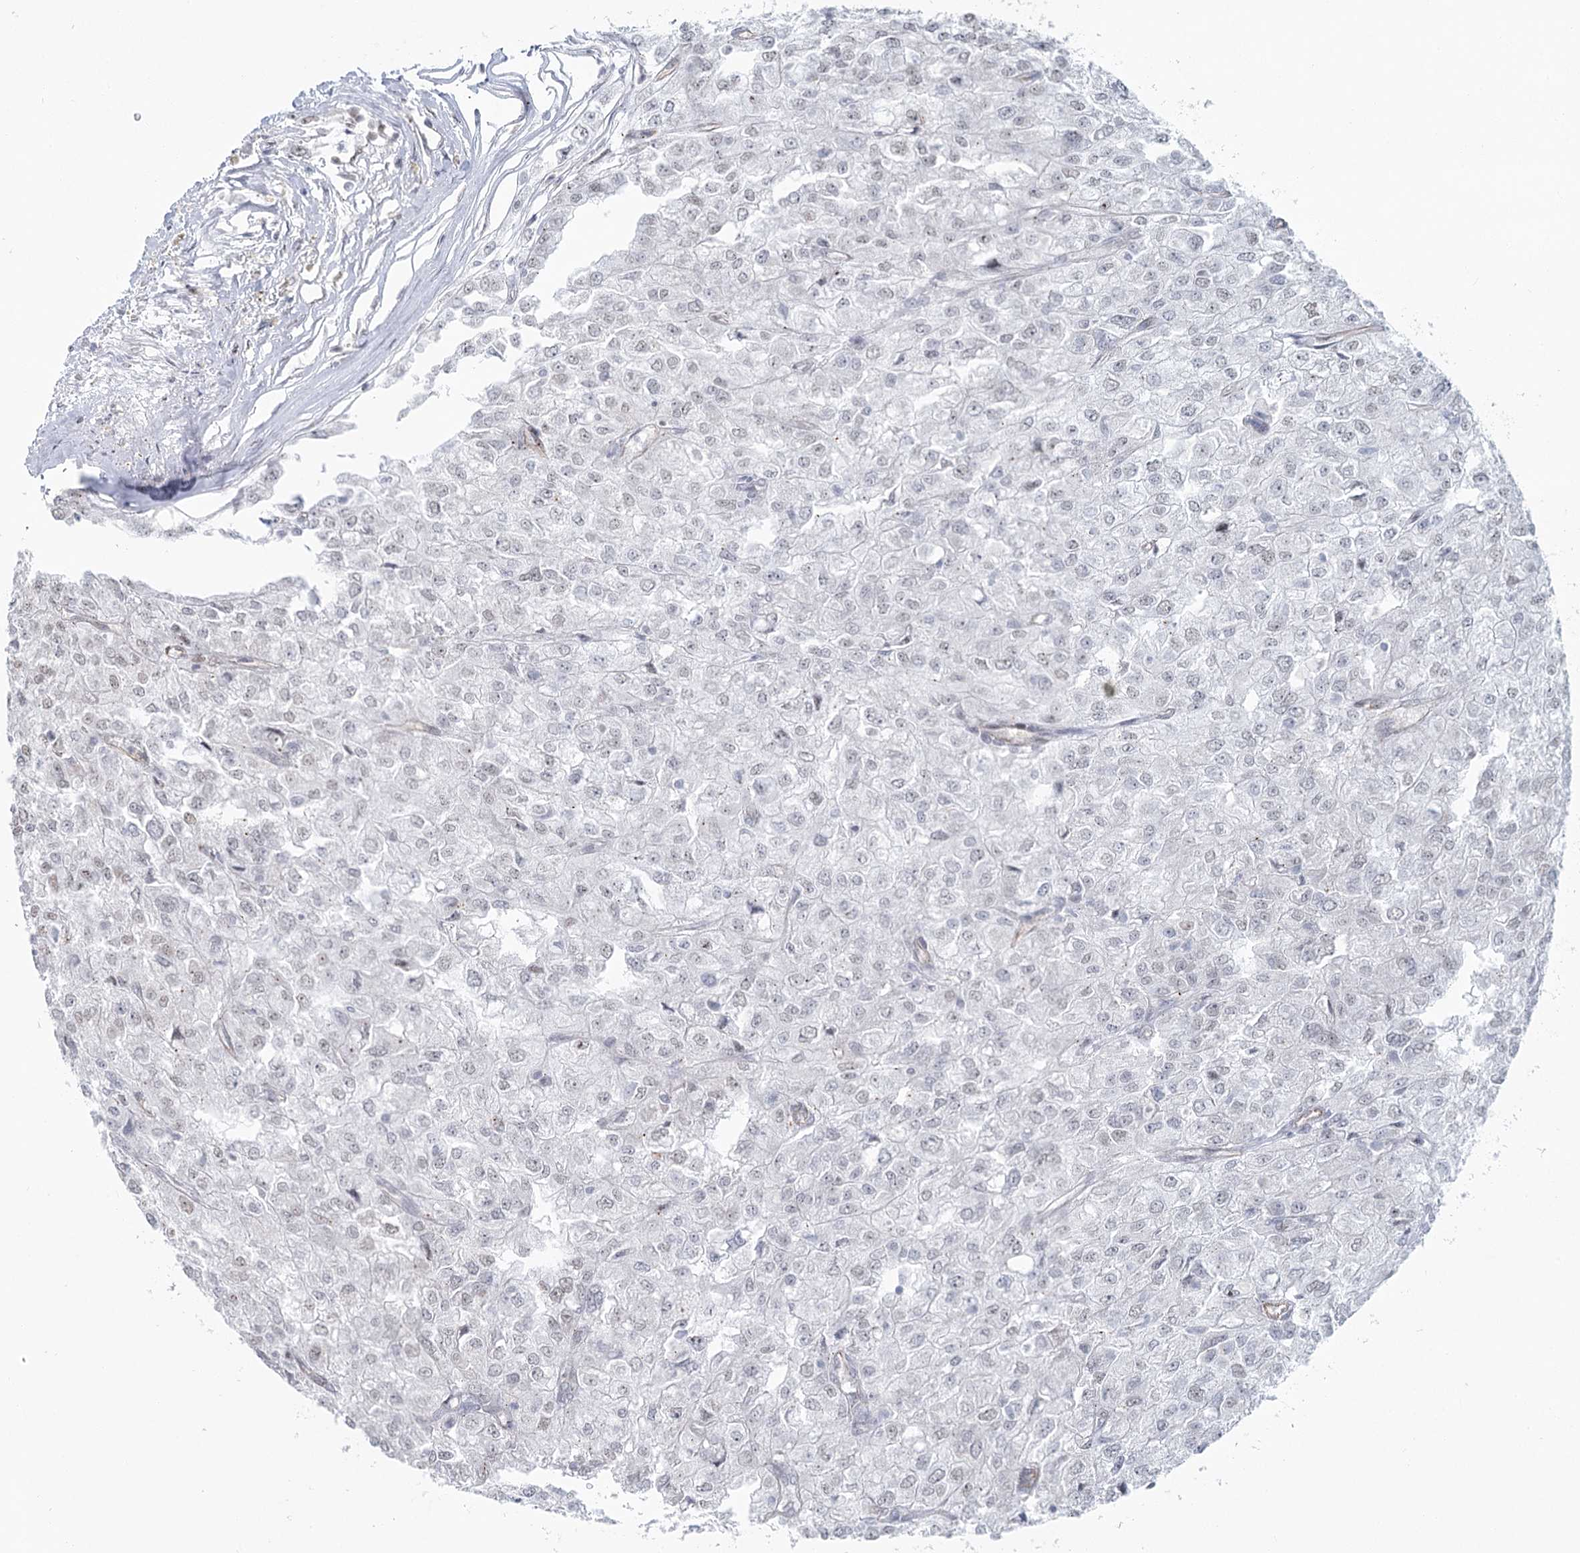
{"staining": {"intensity": "negative", "quantity": "none", "location": "none"}, "tissue": "renal cancer", "cell_type": "Tumor cells", "image_type": "cancer", "snomed": [{"axis": "morphology", "description": "Adenocarcinoma, NOS"}, {"axis": "topography", "description": "Kidney"}], "caption": "Photomicrograph shows no protein positivity in tumor cells of renal adenocarcinoma tissue.", "gene": "ABHD8", "patient": {"sex": "female", "age": 54}}